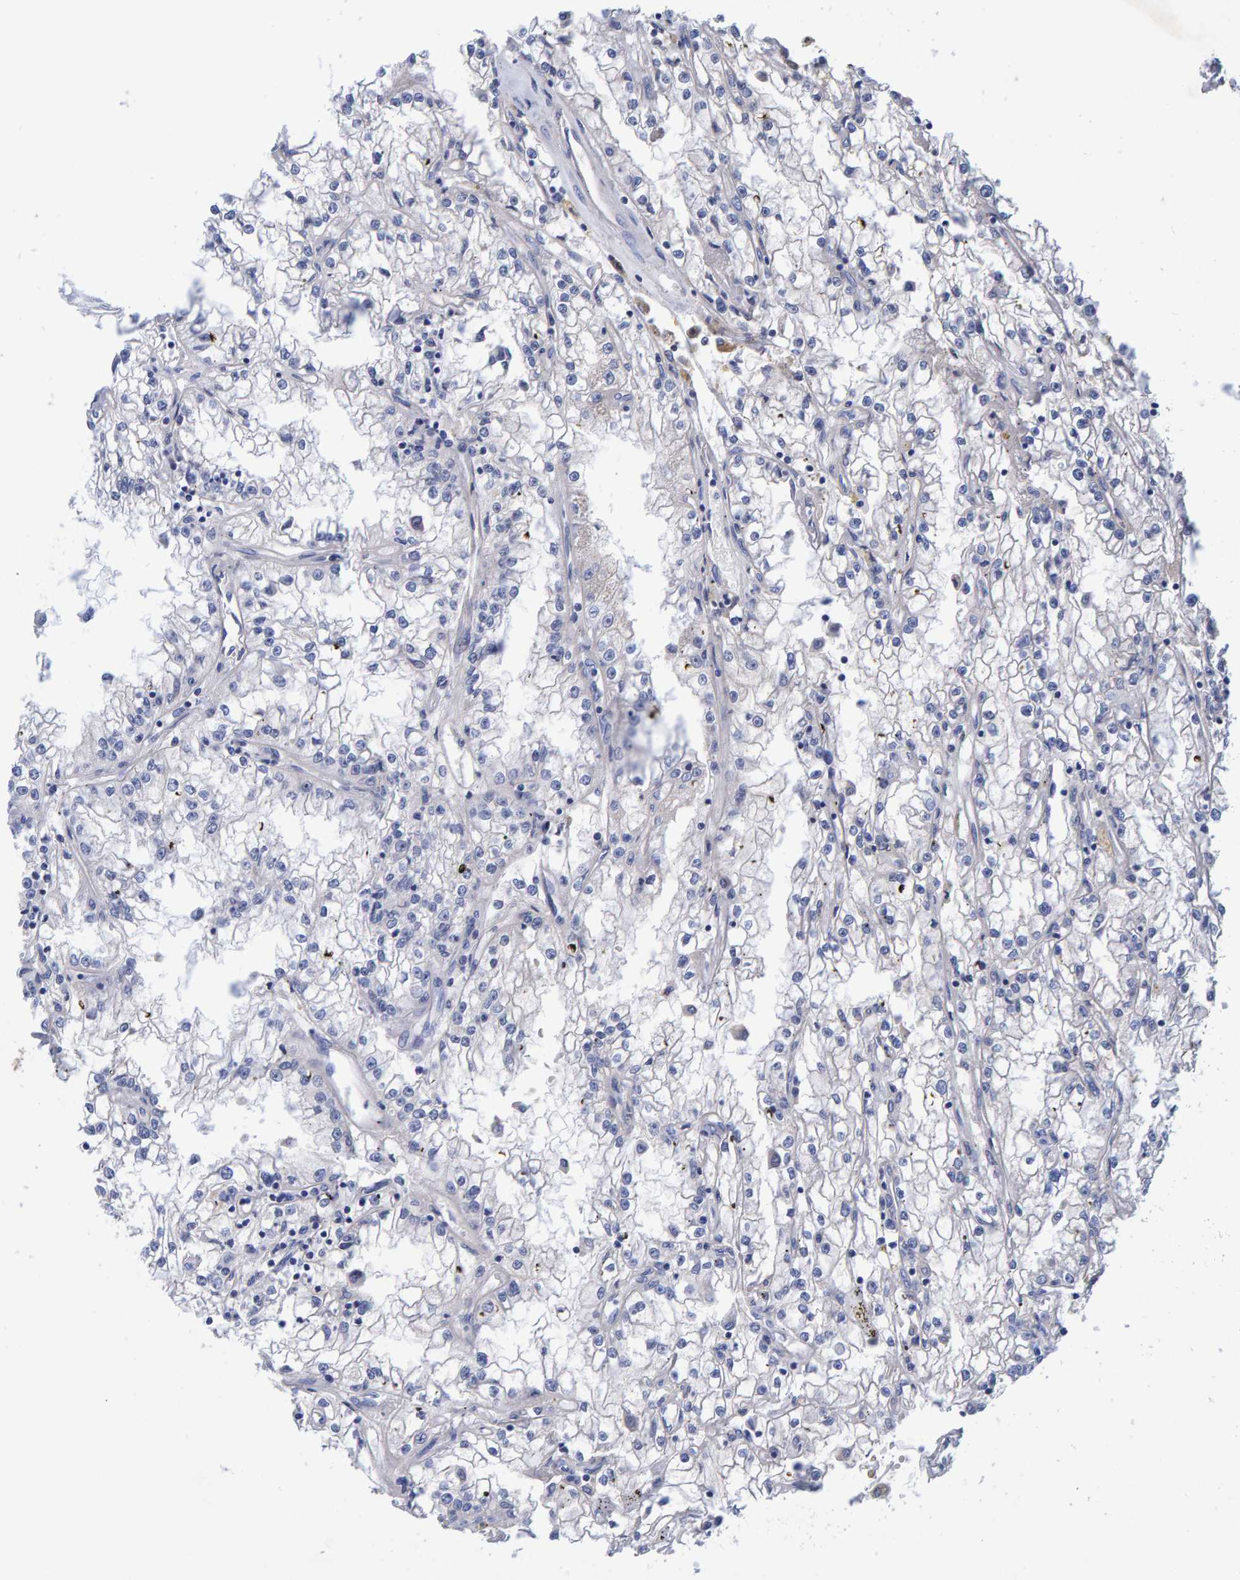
{"staining": {"intensity": "negative", "quantity": "none", "location": "none"}, "tissue": "renal cancer", "cell_type": "Tumor cells", "image_type": "cancer", "snomed": [{"axis": "morphology", "description": "Adenocarcinoma, NOS"}, {"axis": "topography", "description": "Kidney"}], "caption": "Micrograph shows no protein staining in tumor cells of renal adenocarcinoma tissue. The staining was performed using DAB (3,3'-diaminobenzidine) to visualize the protein expression in brown, while the nuclei were stained in blue with hematoxylin (Magnification: 20x).", "gene": "EFR3A", "patient": {"sex": "male", "age": 56}}